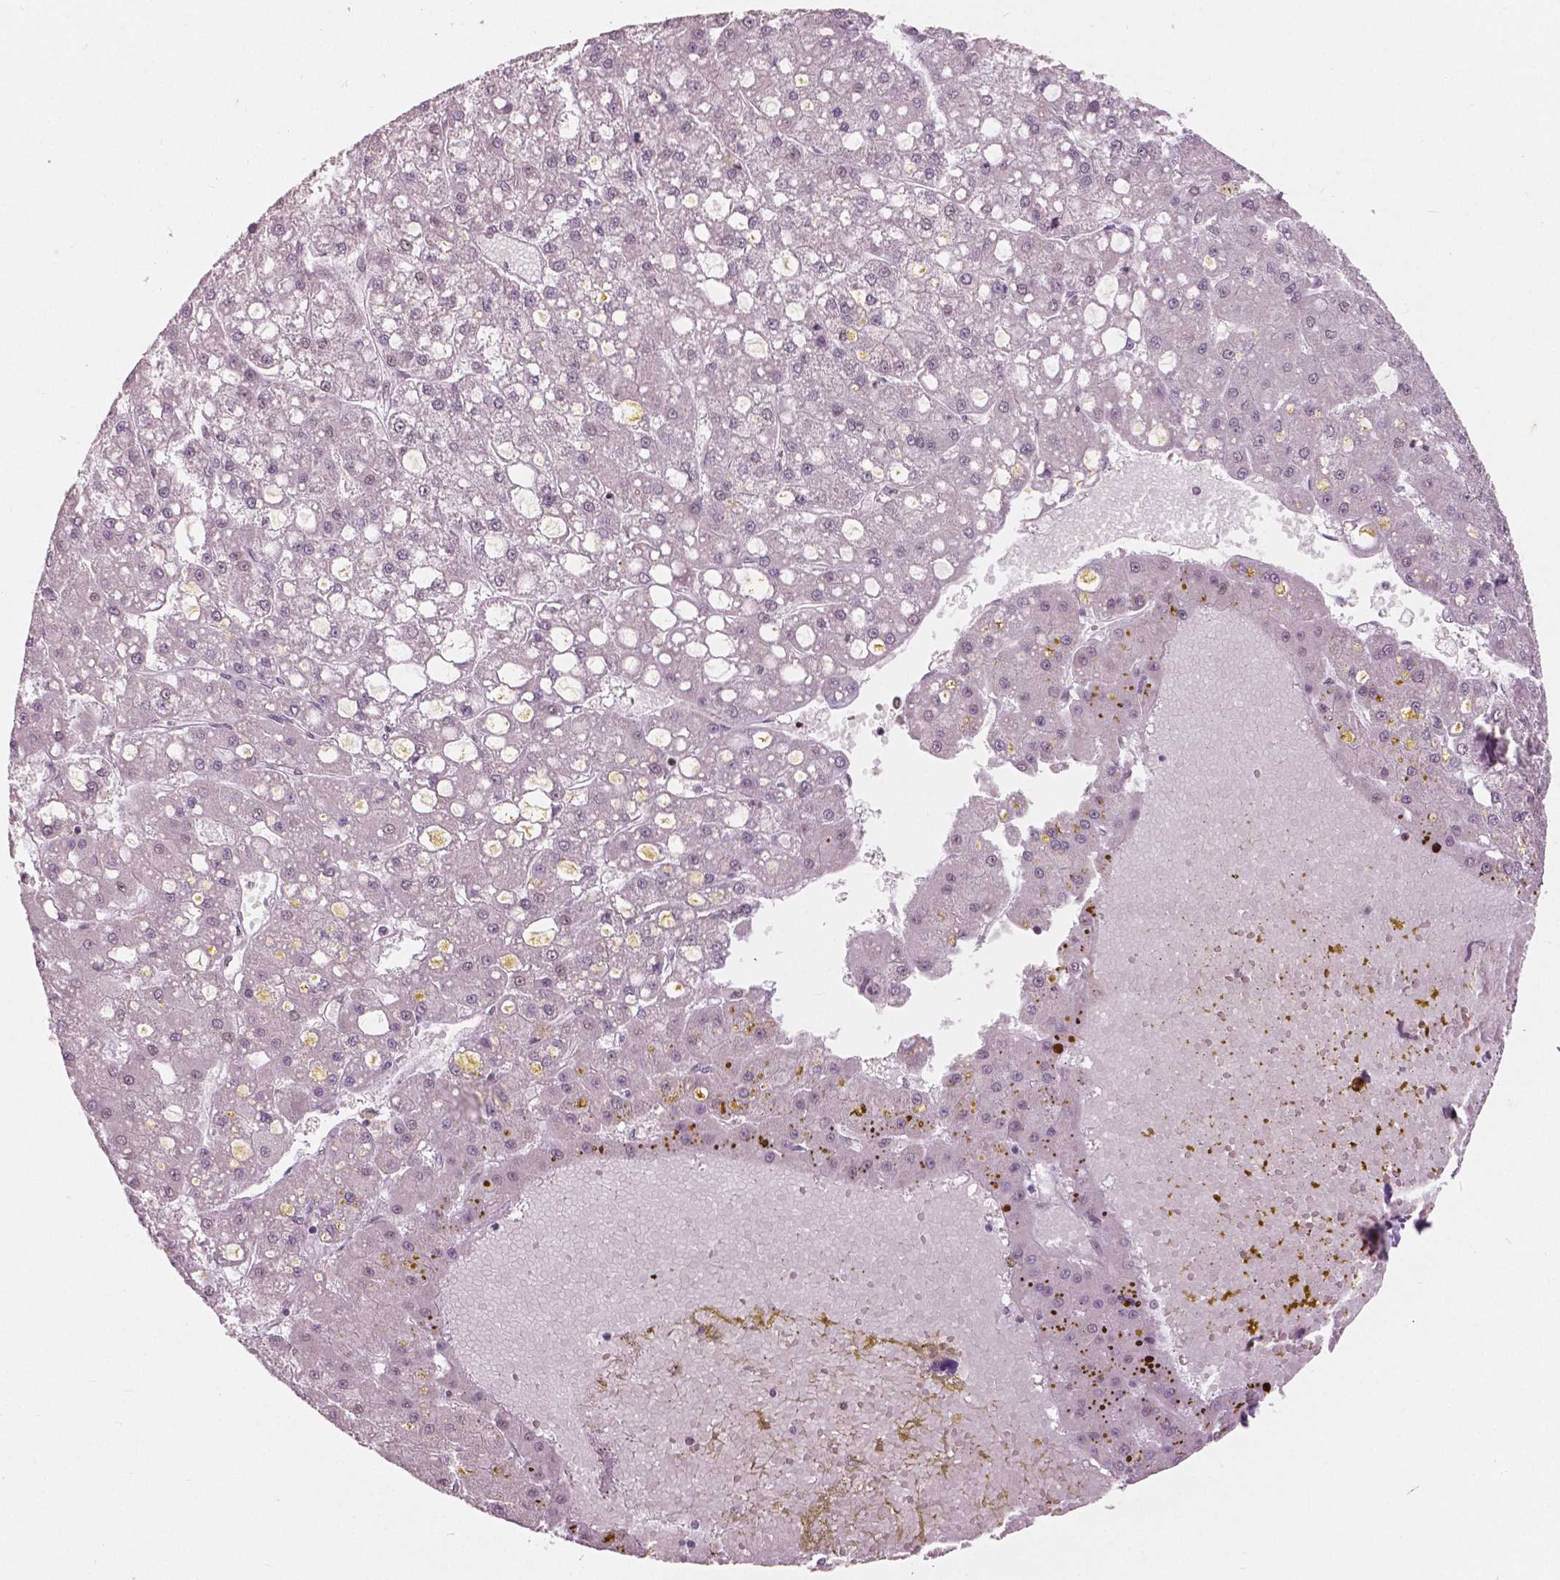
{"staining": {"intensity": "negative", "quantity": "none", "location": "none"}, "tissue": "liver cancer", "cell_type": "Tumor cells", "image_type": "cancer", "snomed": [{"axis": "morphology", "description": "Carcinoma, Hepatocellular, NOS"}, {"axis": "topography", "description": "Liver"}], "caption": "Protein analysis of liver cancer reveals no significant expression in tumor cells.", "gene": "NSD2", "patient": {"sex": "male", "age": 67}}